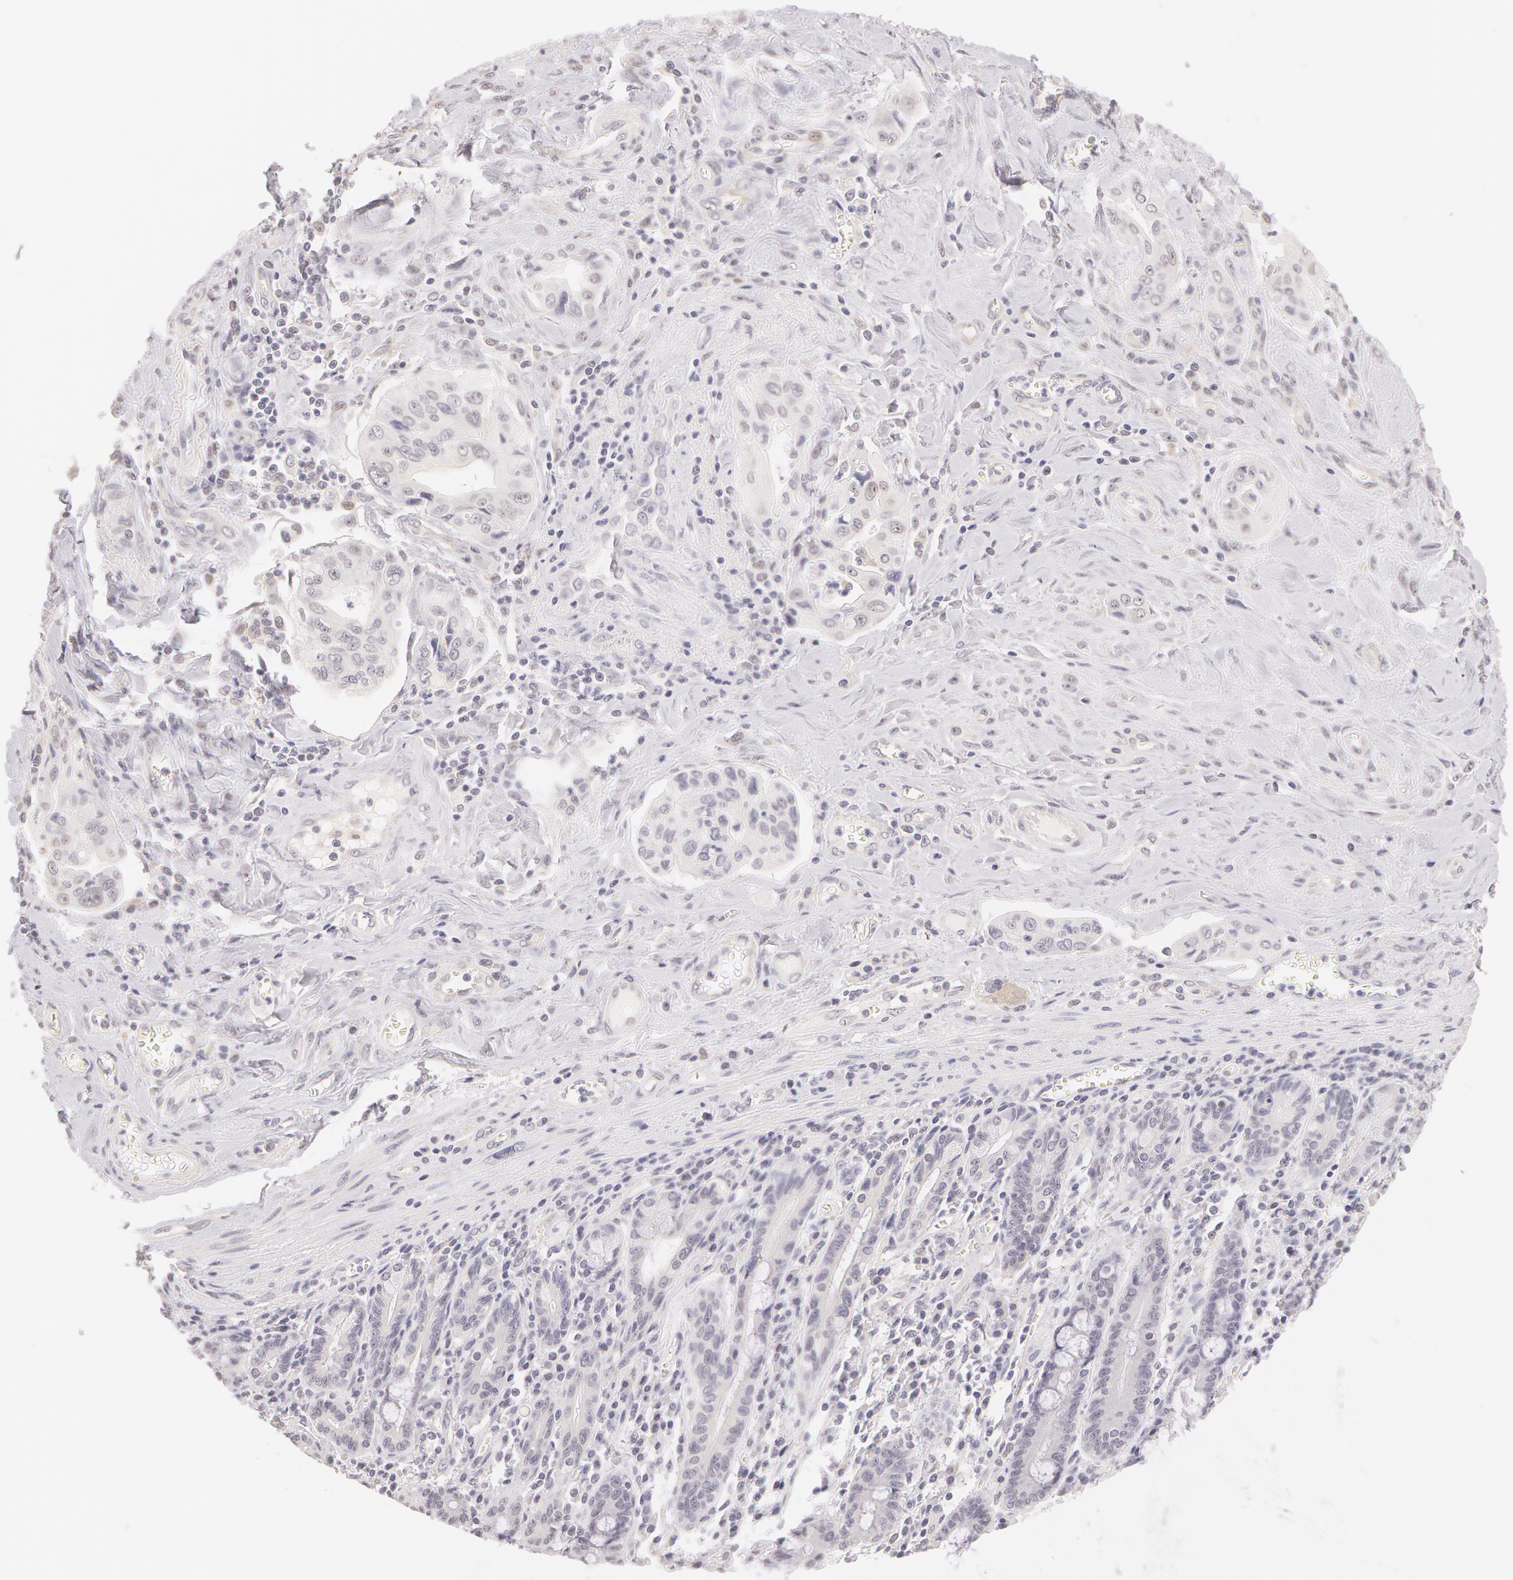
{"staining": {"intensity": "negative", "quantity": "none", "location": "none"}, "tissue": "pancreatic cancer", "cell_type": "Tumor cells", "image_type": "cancer", "snomed": [{"axis": "morphology", "description": "Adenocarcinoma, NOS"}, {"axis": "topography", "description": "Pancreas"}], "caption": "Immunohistochemistry (IHC) micrograph of pancreatic adenocarcinoma stained for a protein (brown), which shows no staining in tumor cells. (DAB immunohistochemistry (IHC), high magnification).", "gene": "ZNF597", "patient": {"sex": "male", "age": 77}}